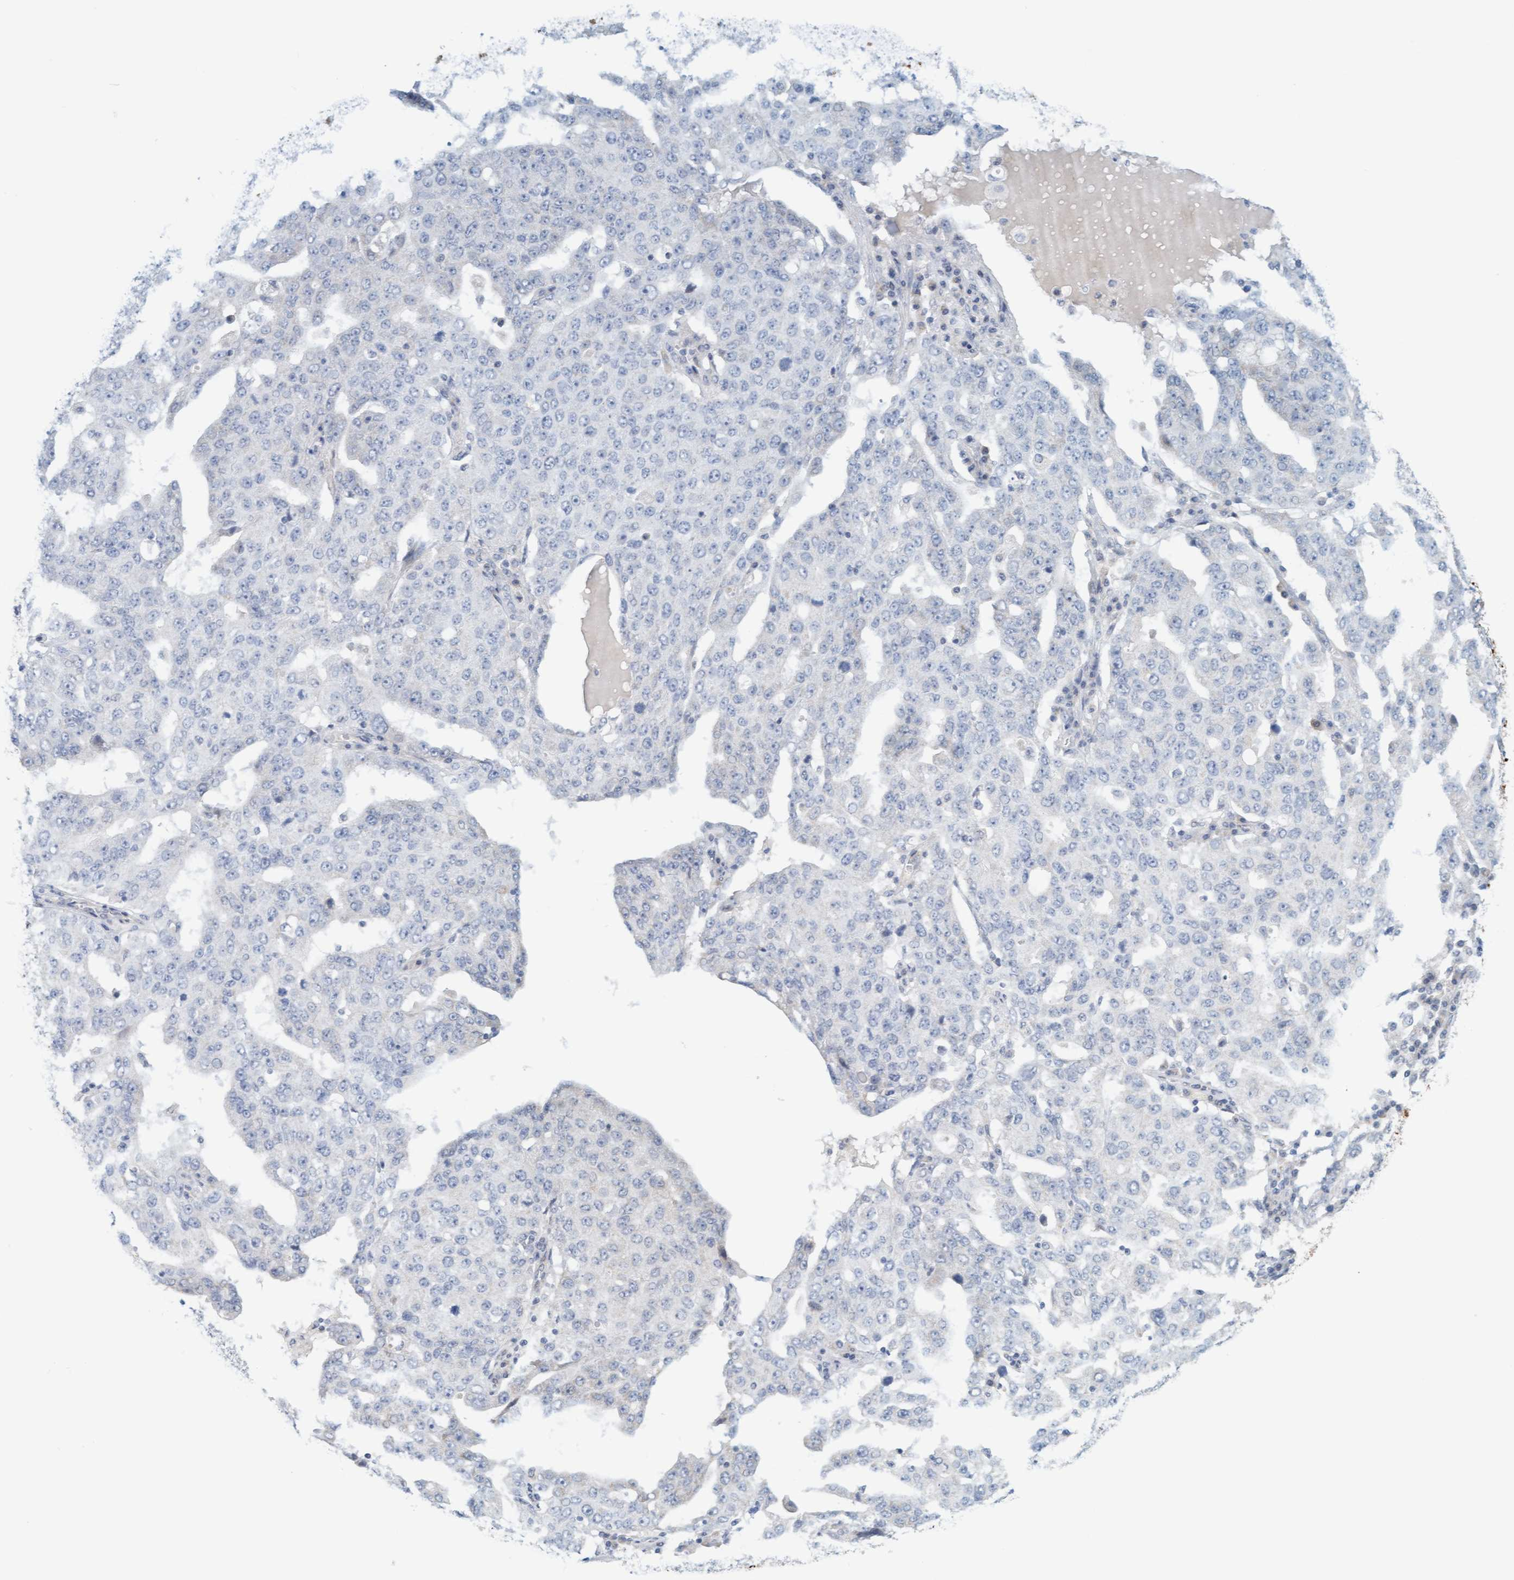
{"staining": {"intensity": "negative", "quantity": "none", "location": "none"}, "tissue": "ovarian cancer", "cell_type": "Tumor cells", "image_type": "cancer", "snomed": [{"axis": "morphology", "description": "Carcinoma, endometroid"}, {"axis": "topography", "description": "Ovary"}], "caption": "This is an IHC micrograph of human ovarian cancer (endometroid carcinoma). There is no expression in tumor cells.", "gene": "CPA3", "patient": {"sex": "female", "age": 62}}